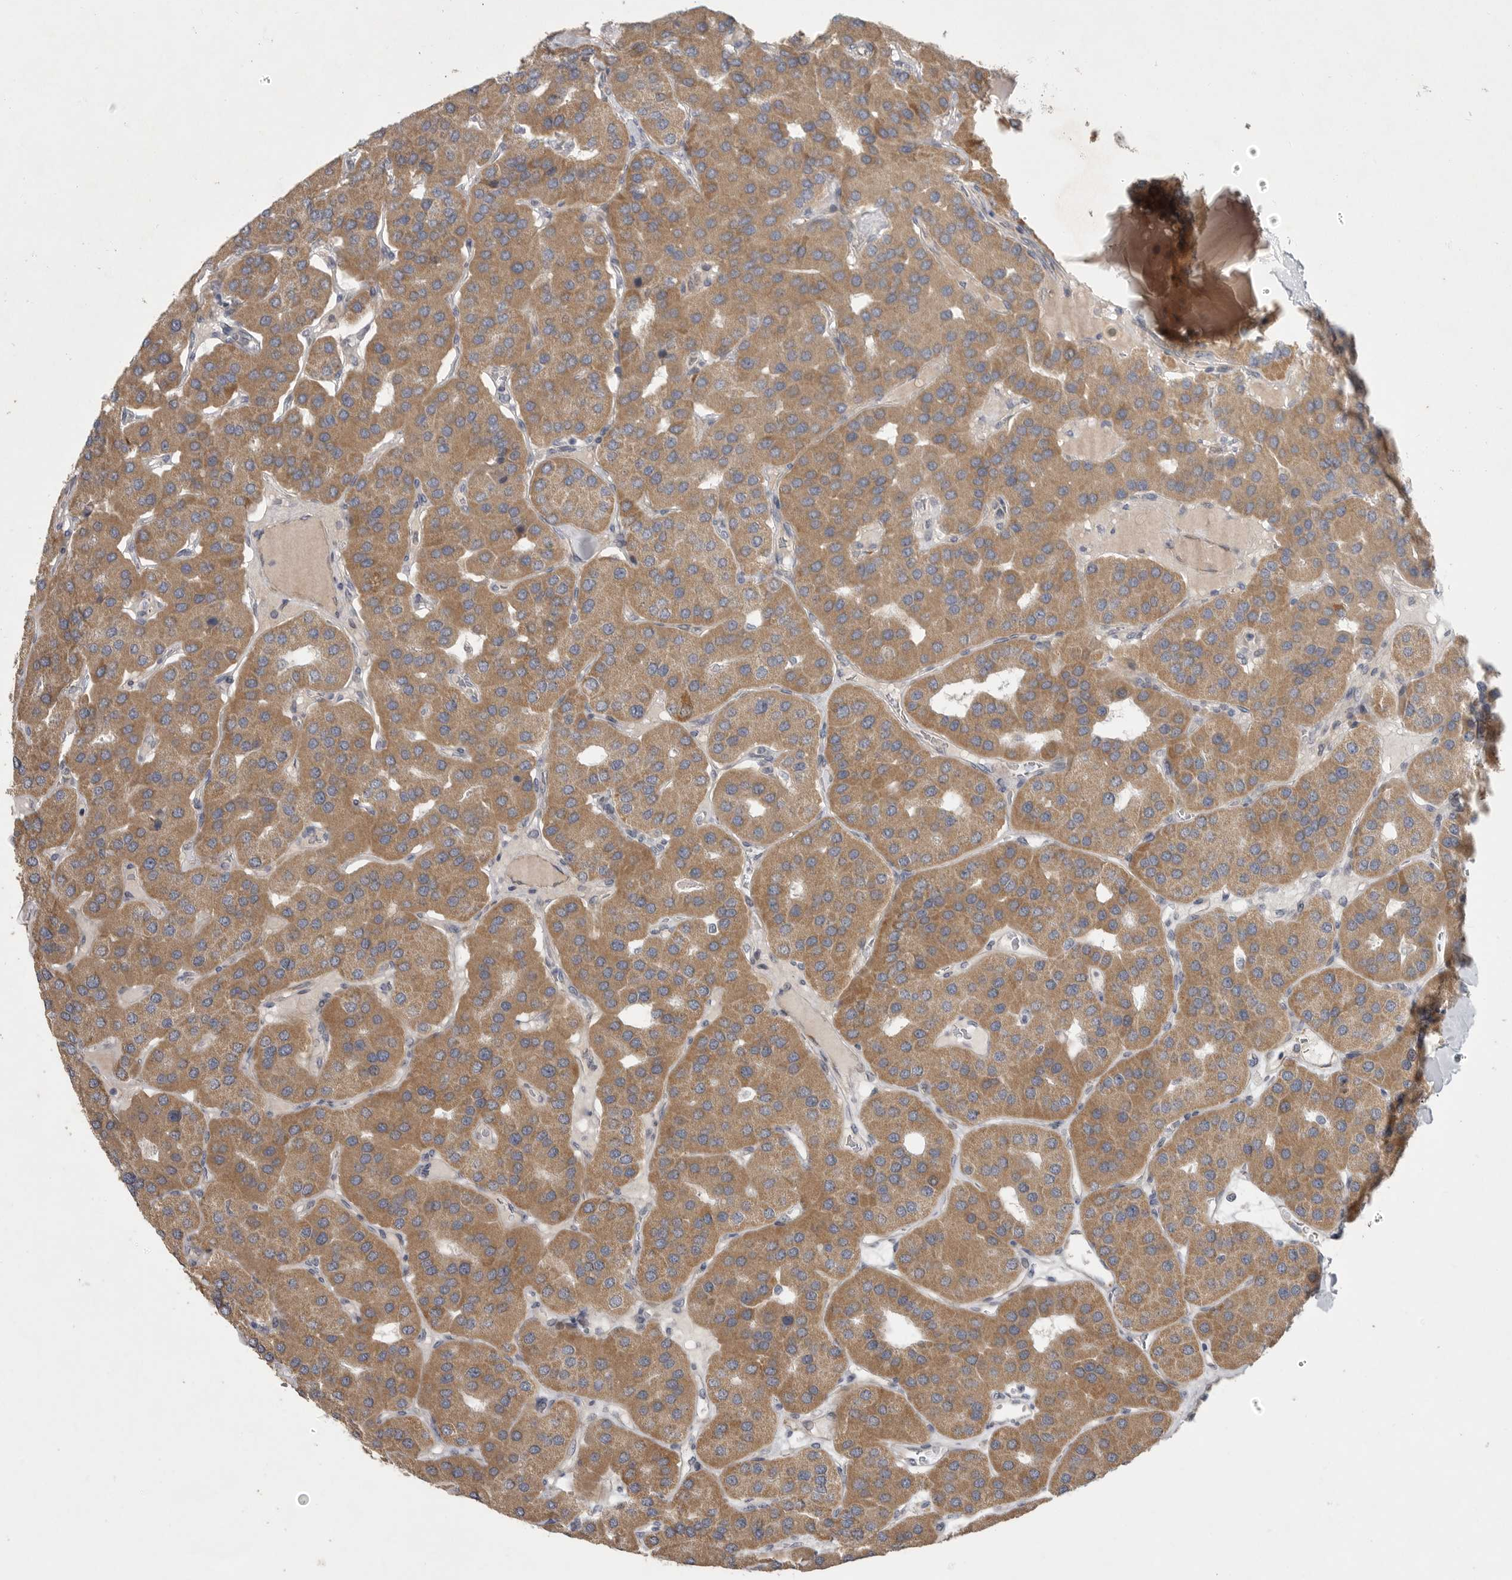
{"staining": {"intensity": "moderate", "quantity": ">75%", "location": "cytoplasmic/membranous"}, "tissue": "parathyroid gland", "cell_type": "Glandular cells", "image_type": "normal", "snomed": [{"axis": "morphology", "description": "Normal tissue, NOS"}, {"axis": "morphology", "description": "Adenoma, NOS"}, {"axis": "topography", "description": "Parathyroid gland"}], "caption": "Protein staining of normal parathyroid gland exhibits moderate cytoplasmic/membranous staining in about >75% of glandular cells.", "gene": "FBXO43", "patient": {"sex": "female", "age": 86}}